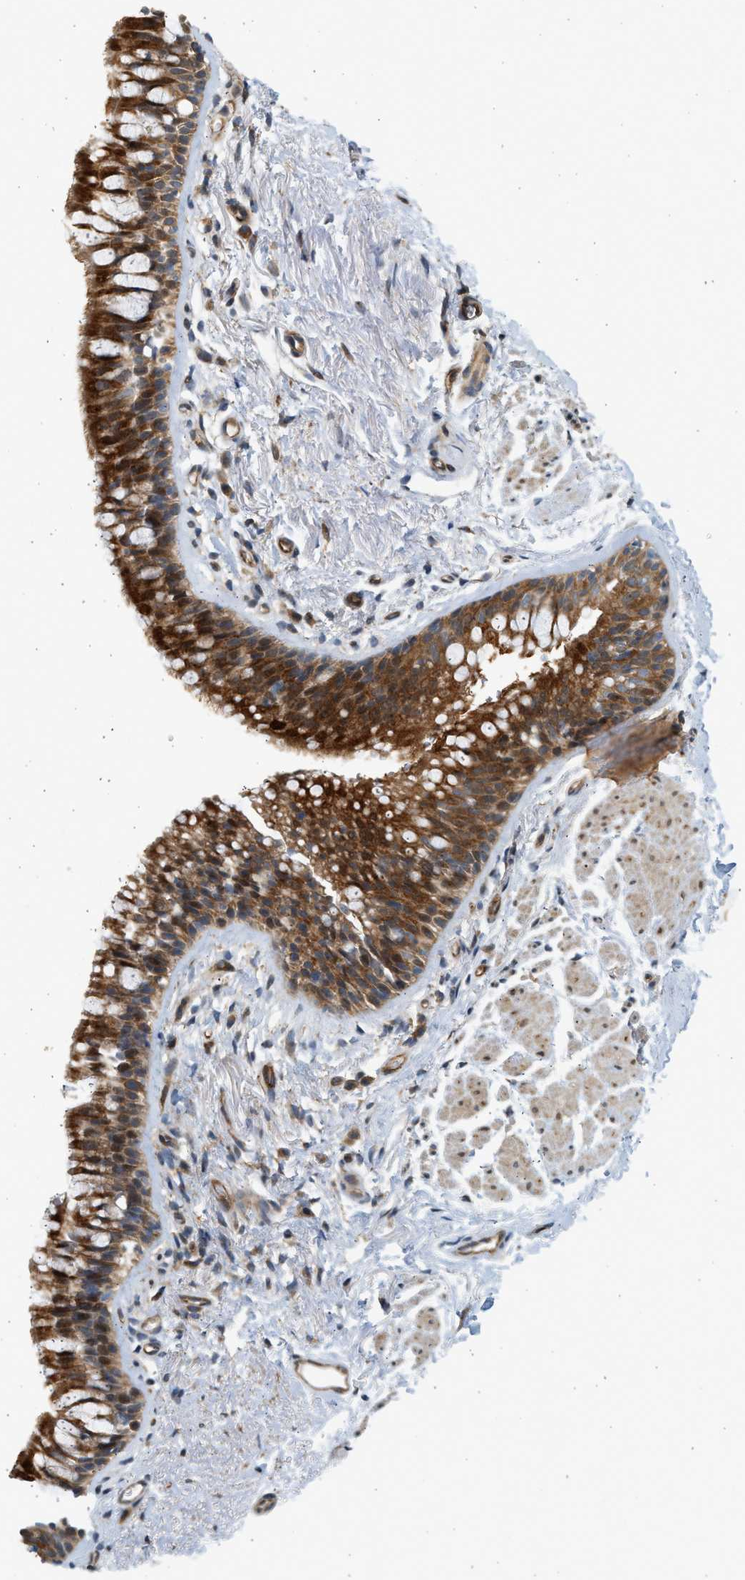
{"staining": {"intensity": "moderate", "quantity": ">75%", "location": "cytoplasmic/membranous"}, "tissue": "adipose tissue", "cell_type": "Adipocytes", "image_type": "normal", "snomed": [{"axis": "morphology", "description": "Normal tissue, NOS"}, {"axis": "topography", "description": "Cartilage tissue"}, {"axis": "topography", "description": "Bronchus"}], "caption": "Protein analysis of normal adipose tissue reveals moderate cytoplasmic/membranous staining in approximately >75% of adipocytes.", "gene": "NRSN2", "patient": {"sex": "female", "age": 53}}